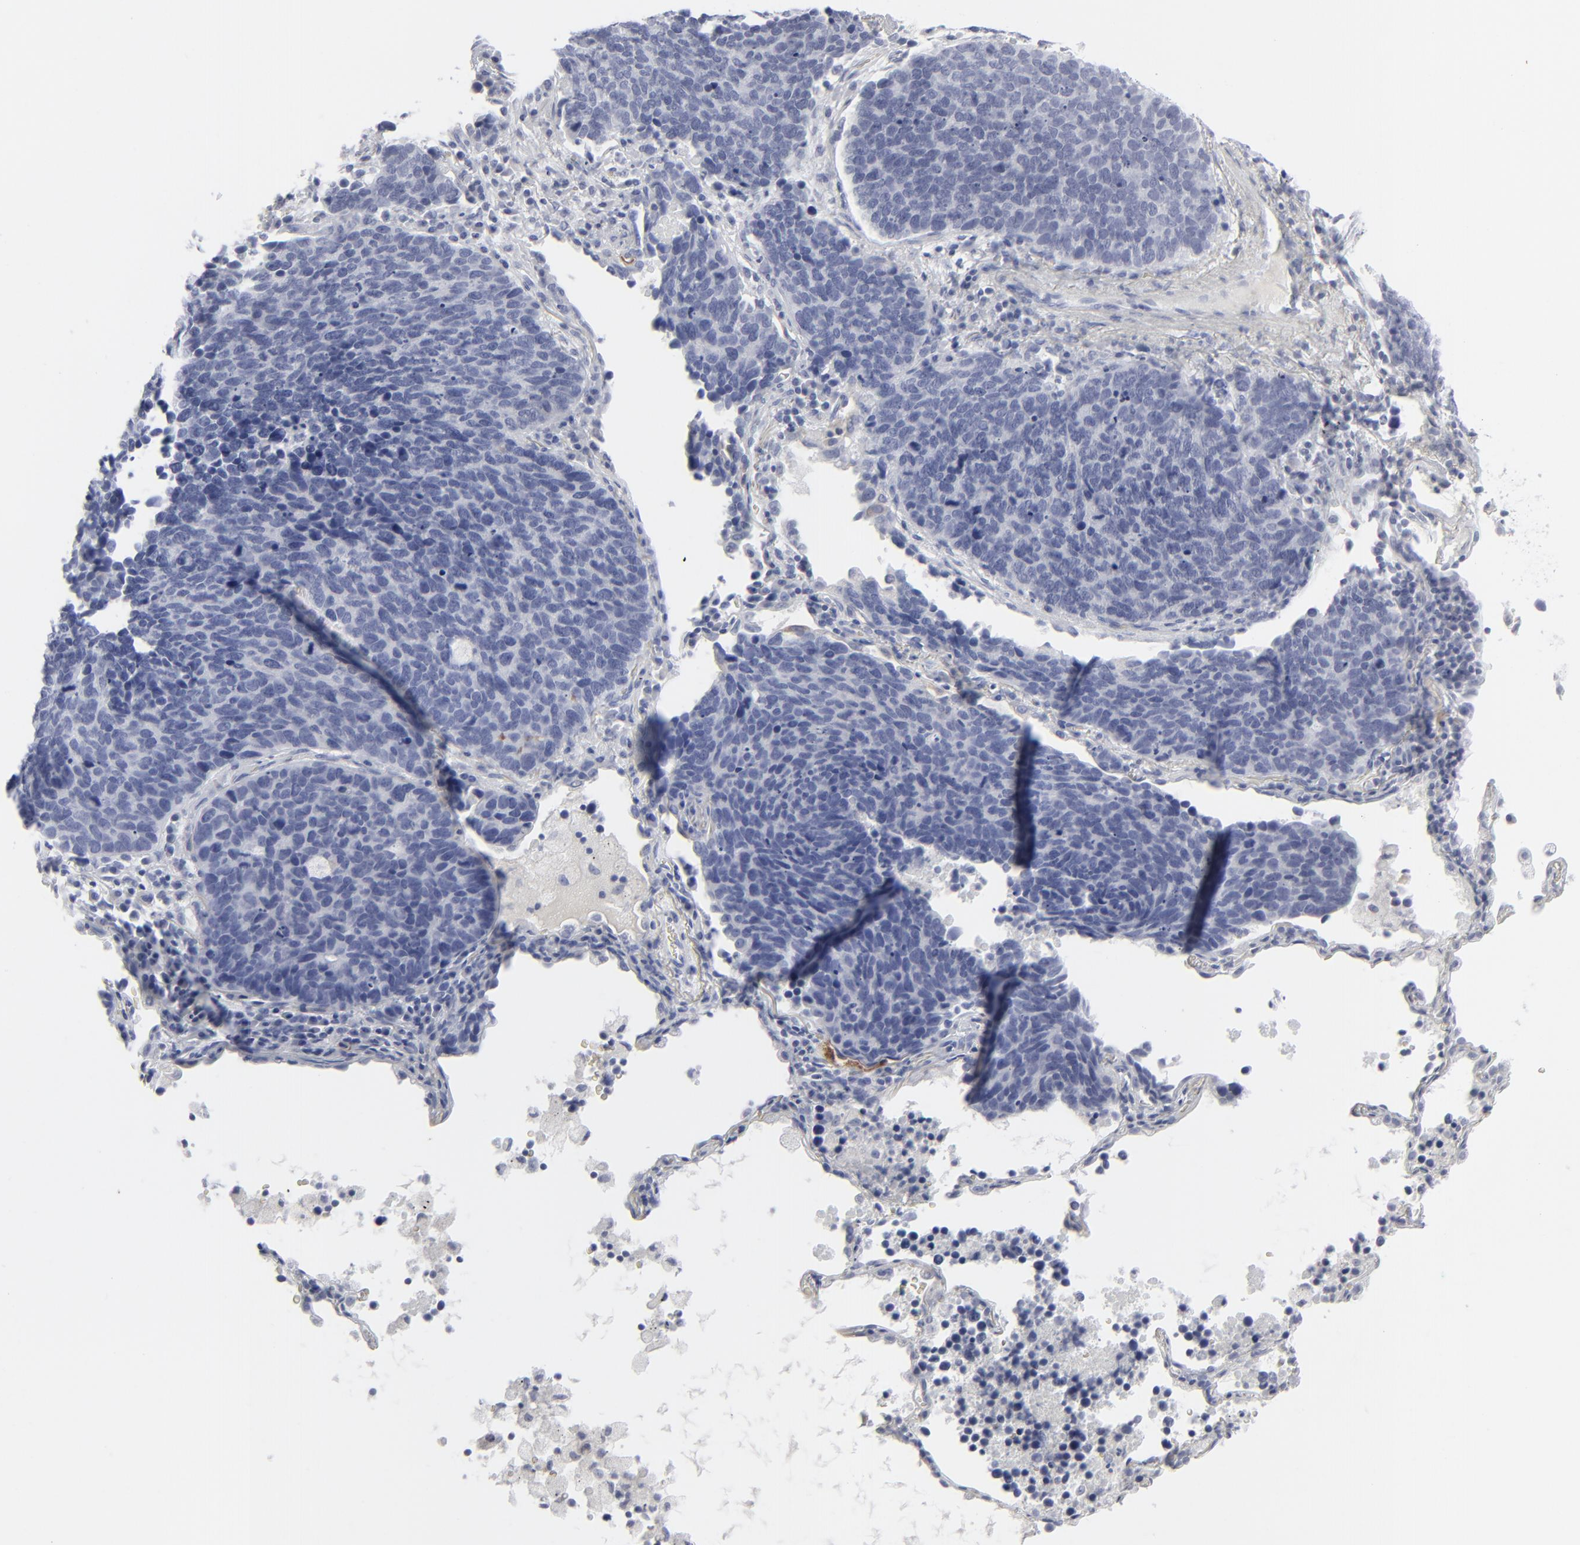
{"staining": {"intensity": "negative", "quantity": "none", "location": "none"}, "tissue": "lung cancer", "cell_type": "Tumor cells", "image_type": "cancer", "snomed": [{"axis": "morphology", "description": "Neoplasm, malignant, NOS"}, {"axis": "topography", "description": "Lung"}], "caption": "There is no significant staining in tumor cells of neoplasm (malignant) (lung). (Stains: DAB (3,3'-diaminobenzidine) immunohistochemistry (IHC) with hematoxylin counter stain, Microscopy: brightfield microscopy at high magnification).", "gene": "MSLN", "patient": {"sex": "female", "age": 75}}